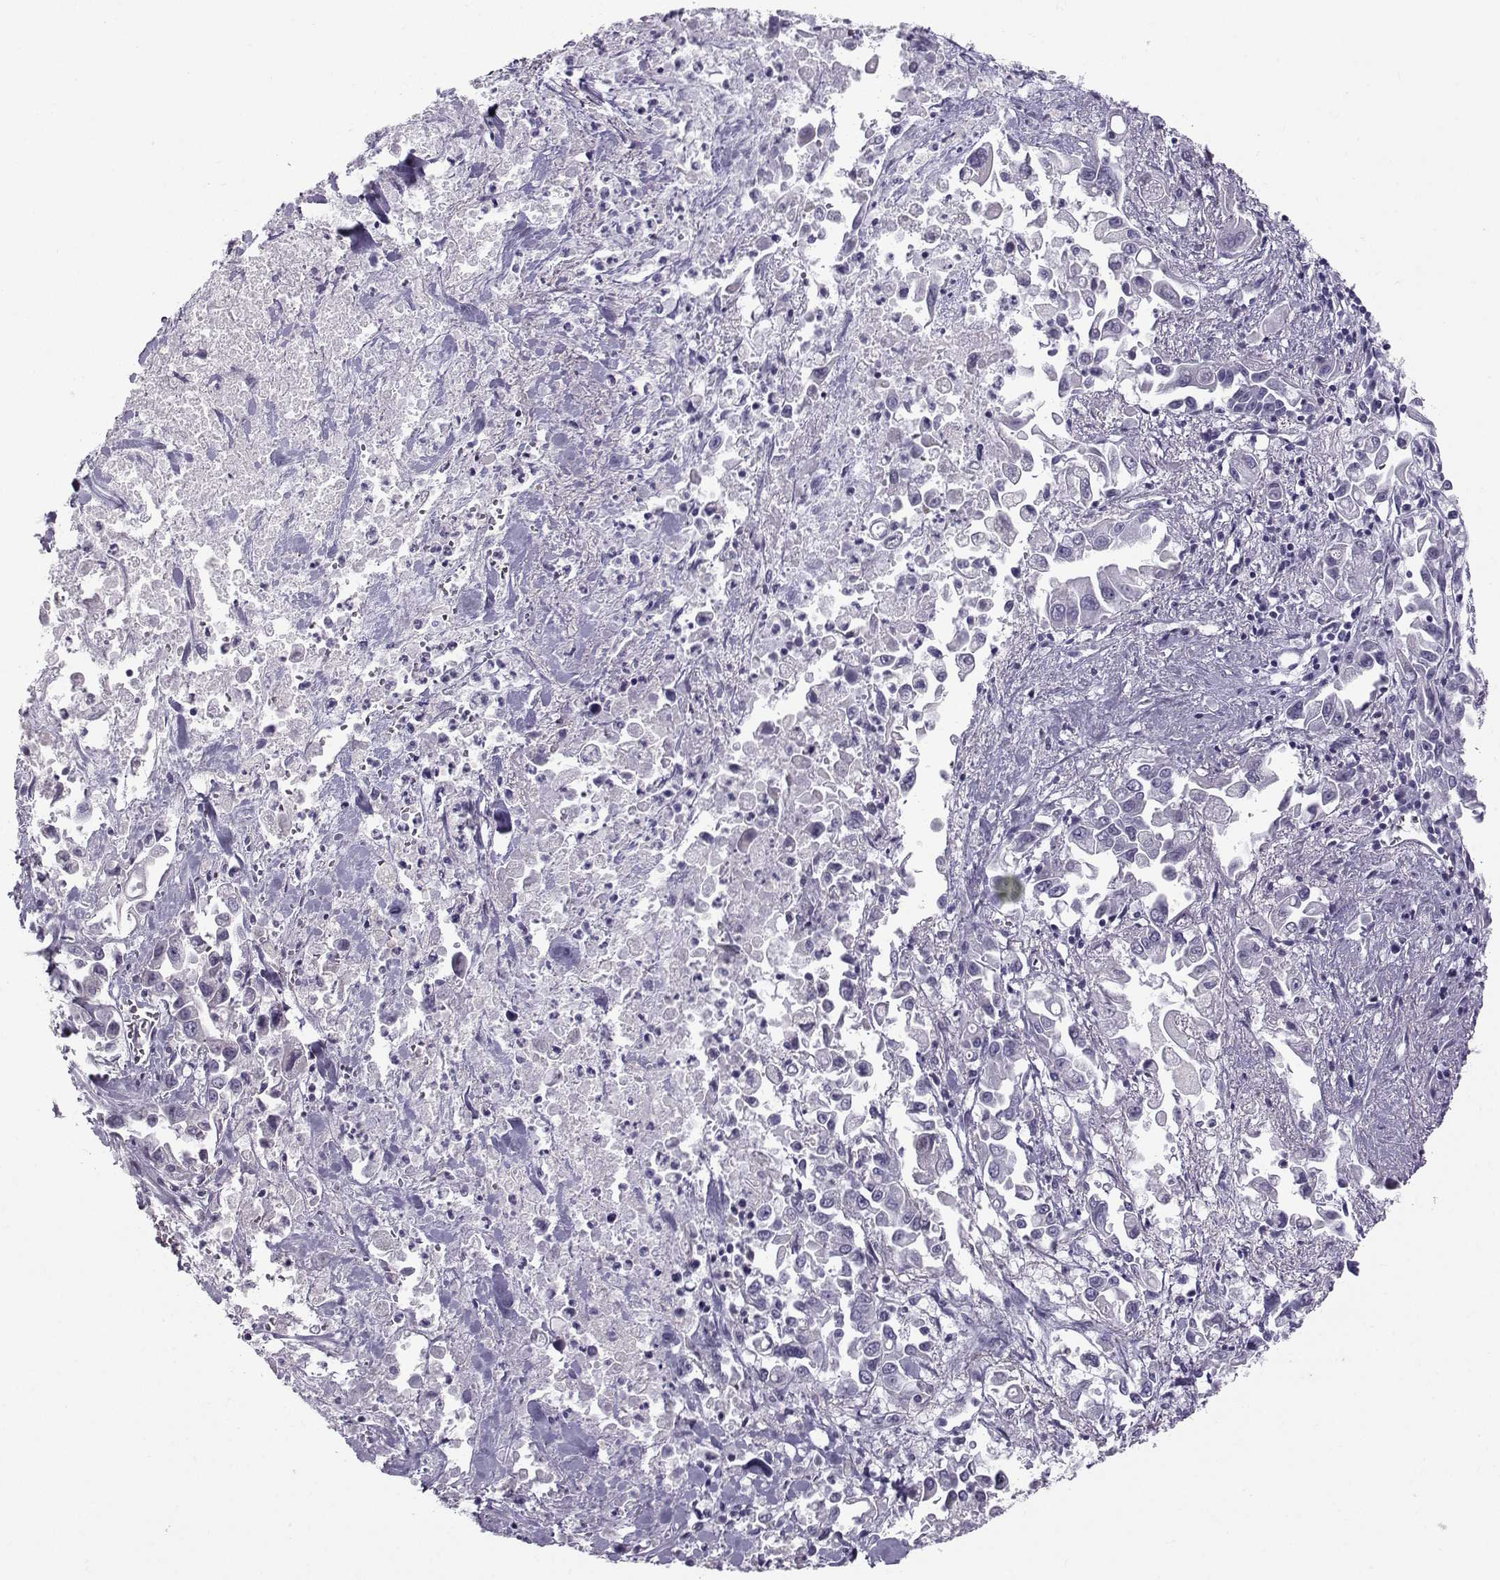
{"staining": {"intensity": "negative", "quantity": "none", "location": "none"}, "tissue": "pancreatic cancer", "cell_type": "Tumor cells", "image_type": "cancer", "snomed": [{"axis": "morphology", "description": "Adenocarcinoma, NOS"}, {"axis": "topography", "description": "Pancreas"}], "caption": "The immunohistochemistry (IHC) photomicrograph has no significant staining in tumor cells of pancreatic cancer (adenocarcinoma) tissue.", "gene": "DMRT3", "patient": {"sex": "female", "age": 83}}